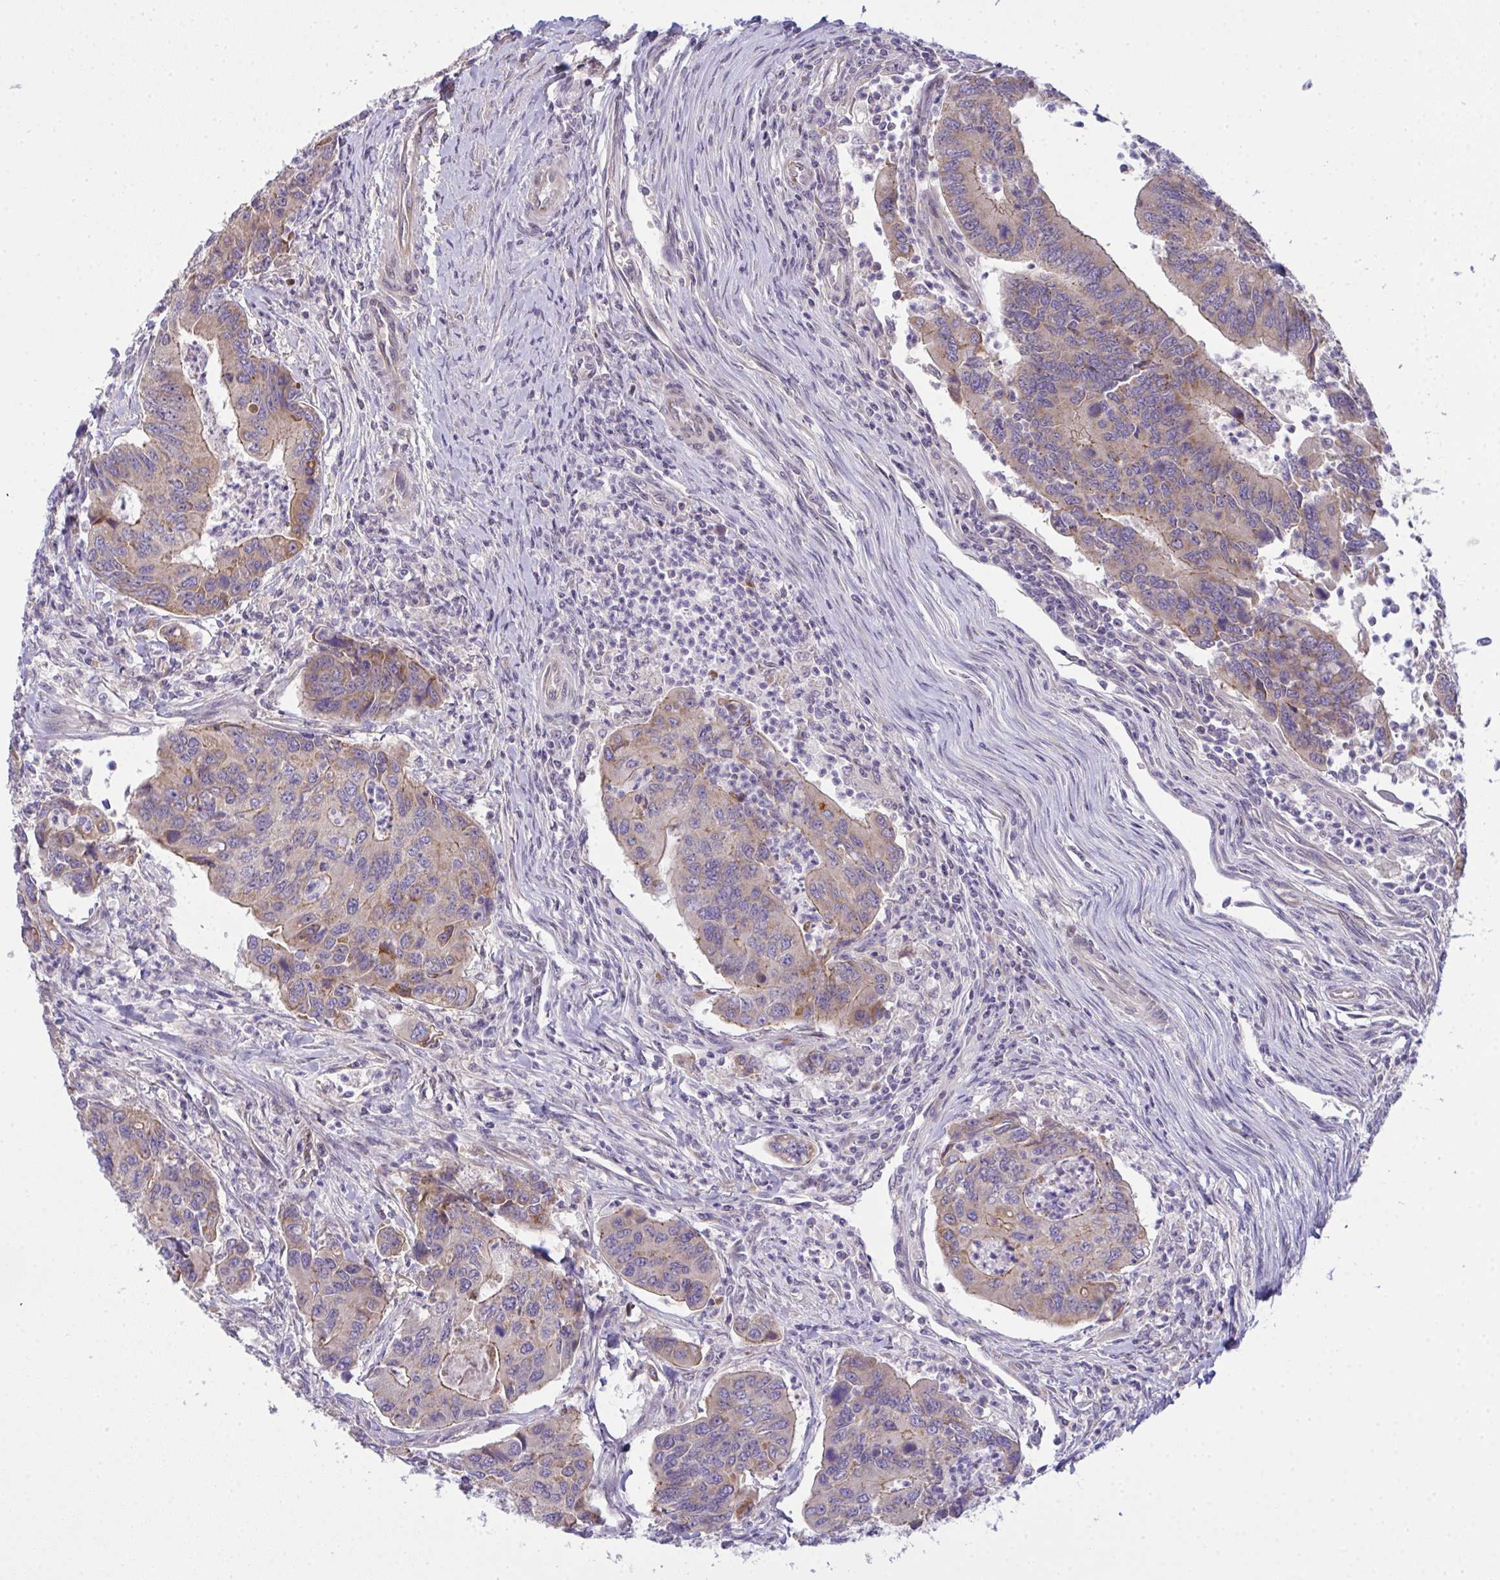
{"staining": {"intensity": "weak", "quantity": "25%-75%", "location": "cytoplasmic/membranous"}, "tissue": "colorectal cancer", "cell_type": "Tumor cells", "image_type": "cancer", "snomed": [{"axis": "morphology", "description": "Adenocarcinoma, NOS"}, {"axis": "topography", "description": "Colon"}], "caption": "Brown immunohistochemical staining in colorectal adenocarcinoma shows weak cytoplasmic/membranous expression in approximately 25%-75% of tumor cells.", "gene": "NT5C1A", "patient": {"sex": "female", "age": 67}}